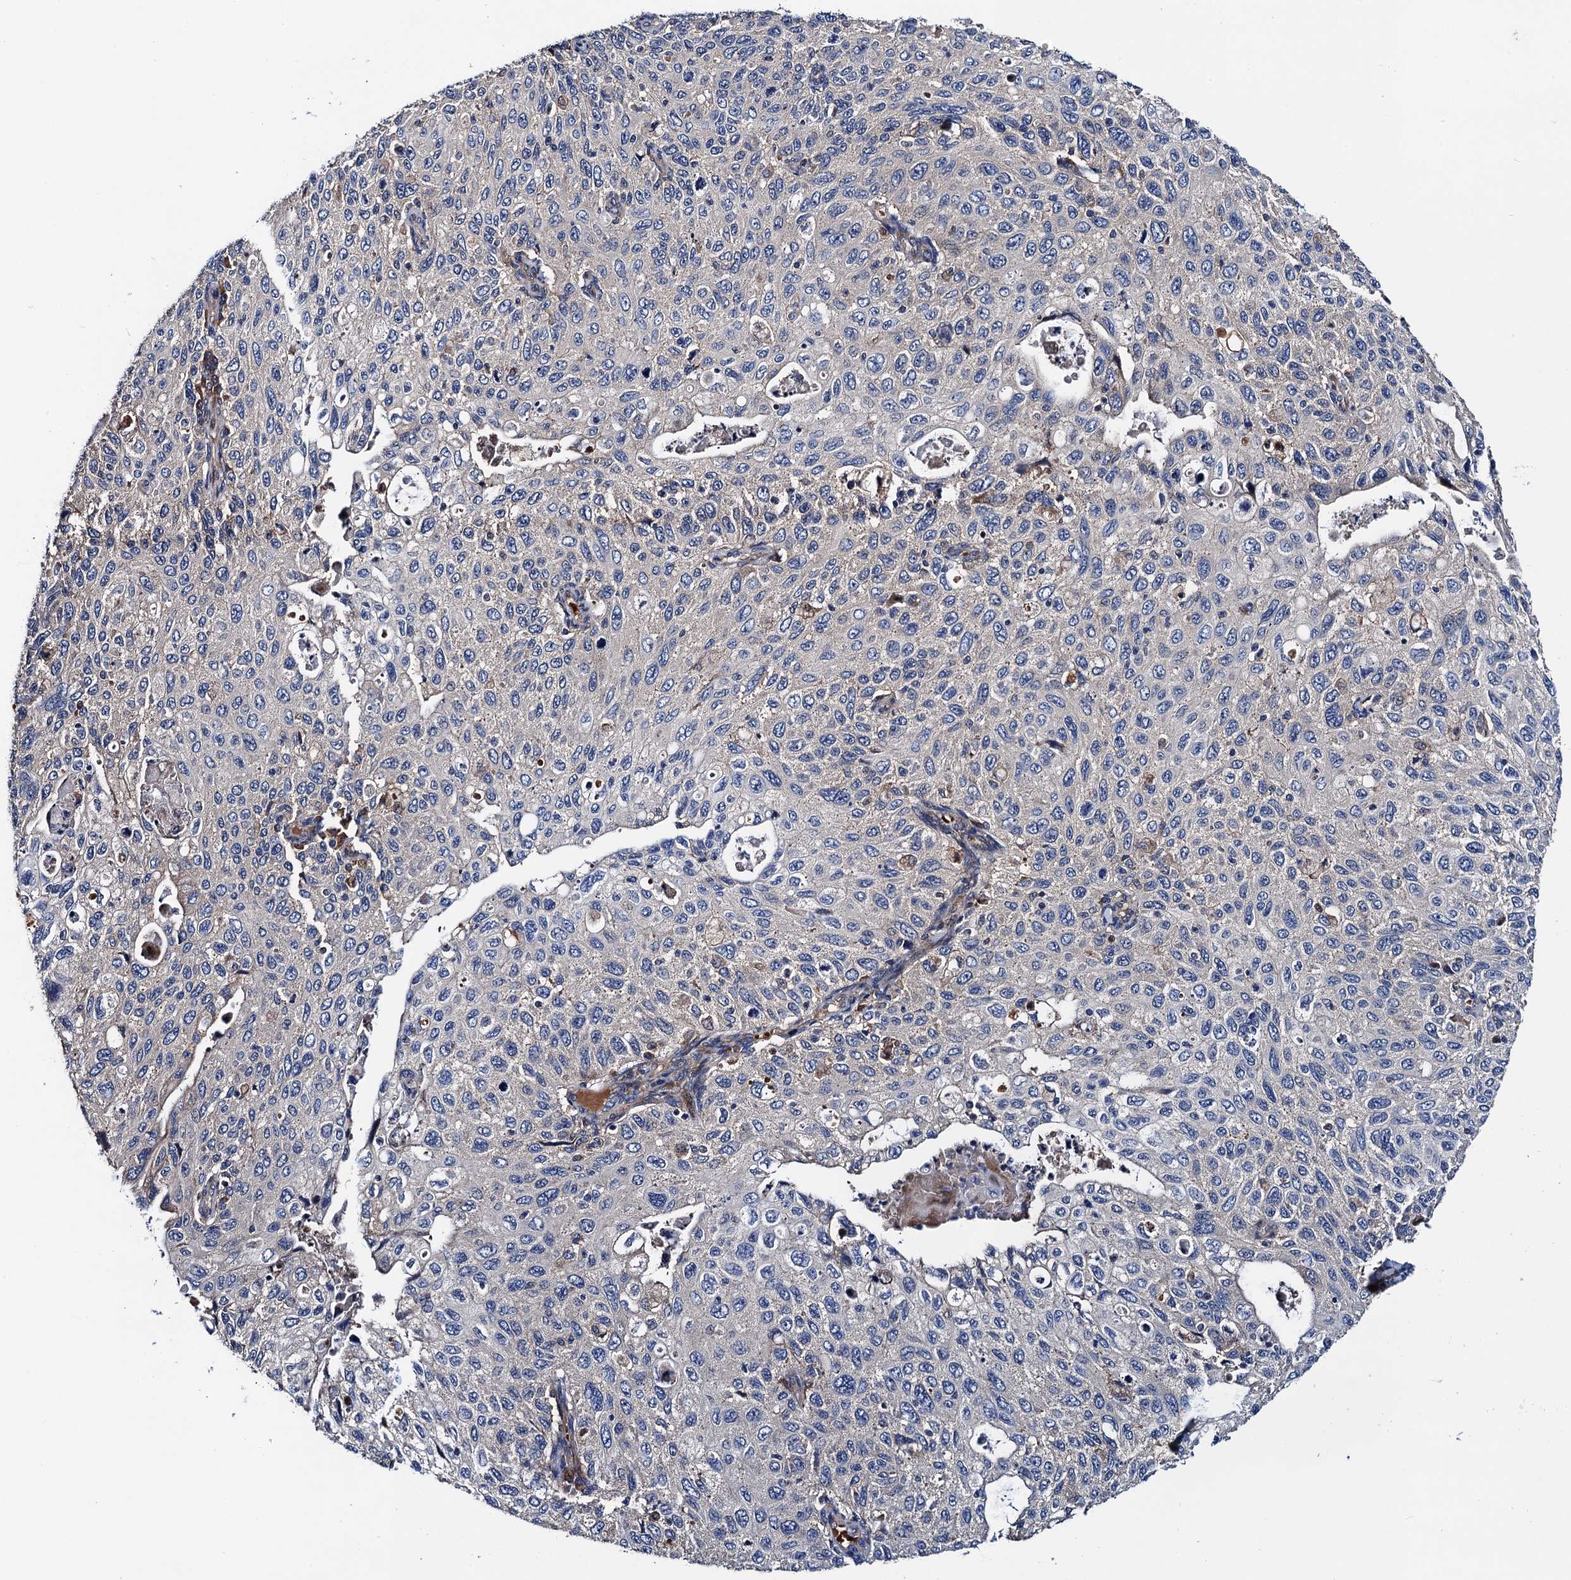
{"staining": {"intensity": "negative", "quantity": "none", "location": "none"}, "tissue": "cervical cancer", "cell_type": "Tumor cells", "image_type": "cancer", "snomed": [{"axis": "morphology", "description": "Squamous cell carcinoma, NOS"}, {"axis": "topography", "description": "Cervix"}], "caption": "Cervical squamous cell carcinoma was stained to show a protein in brown. There is no significant expression in tumor cells. The staining is performed using DAB brown chromogen with nuclei counter-stained in using hematoxylin.", "gene": "TRMT112", "patient": {"sex": "female", "age": 70}}